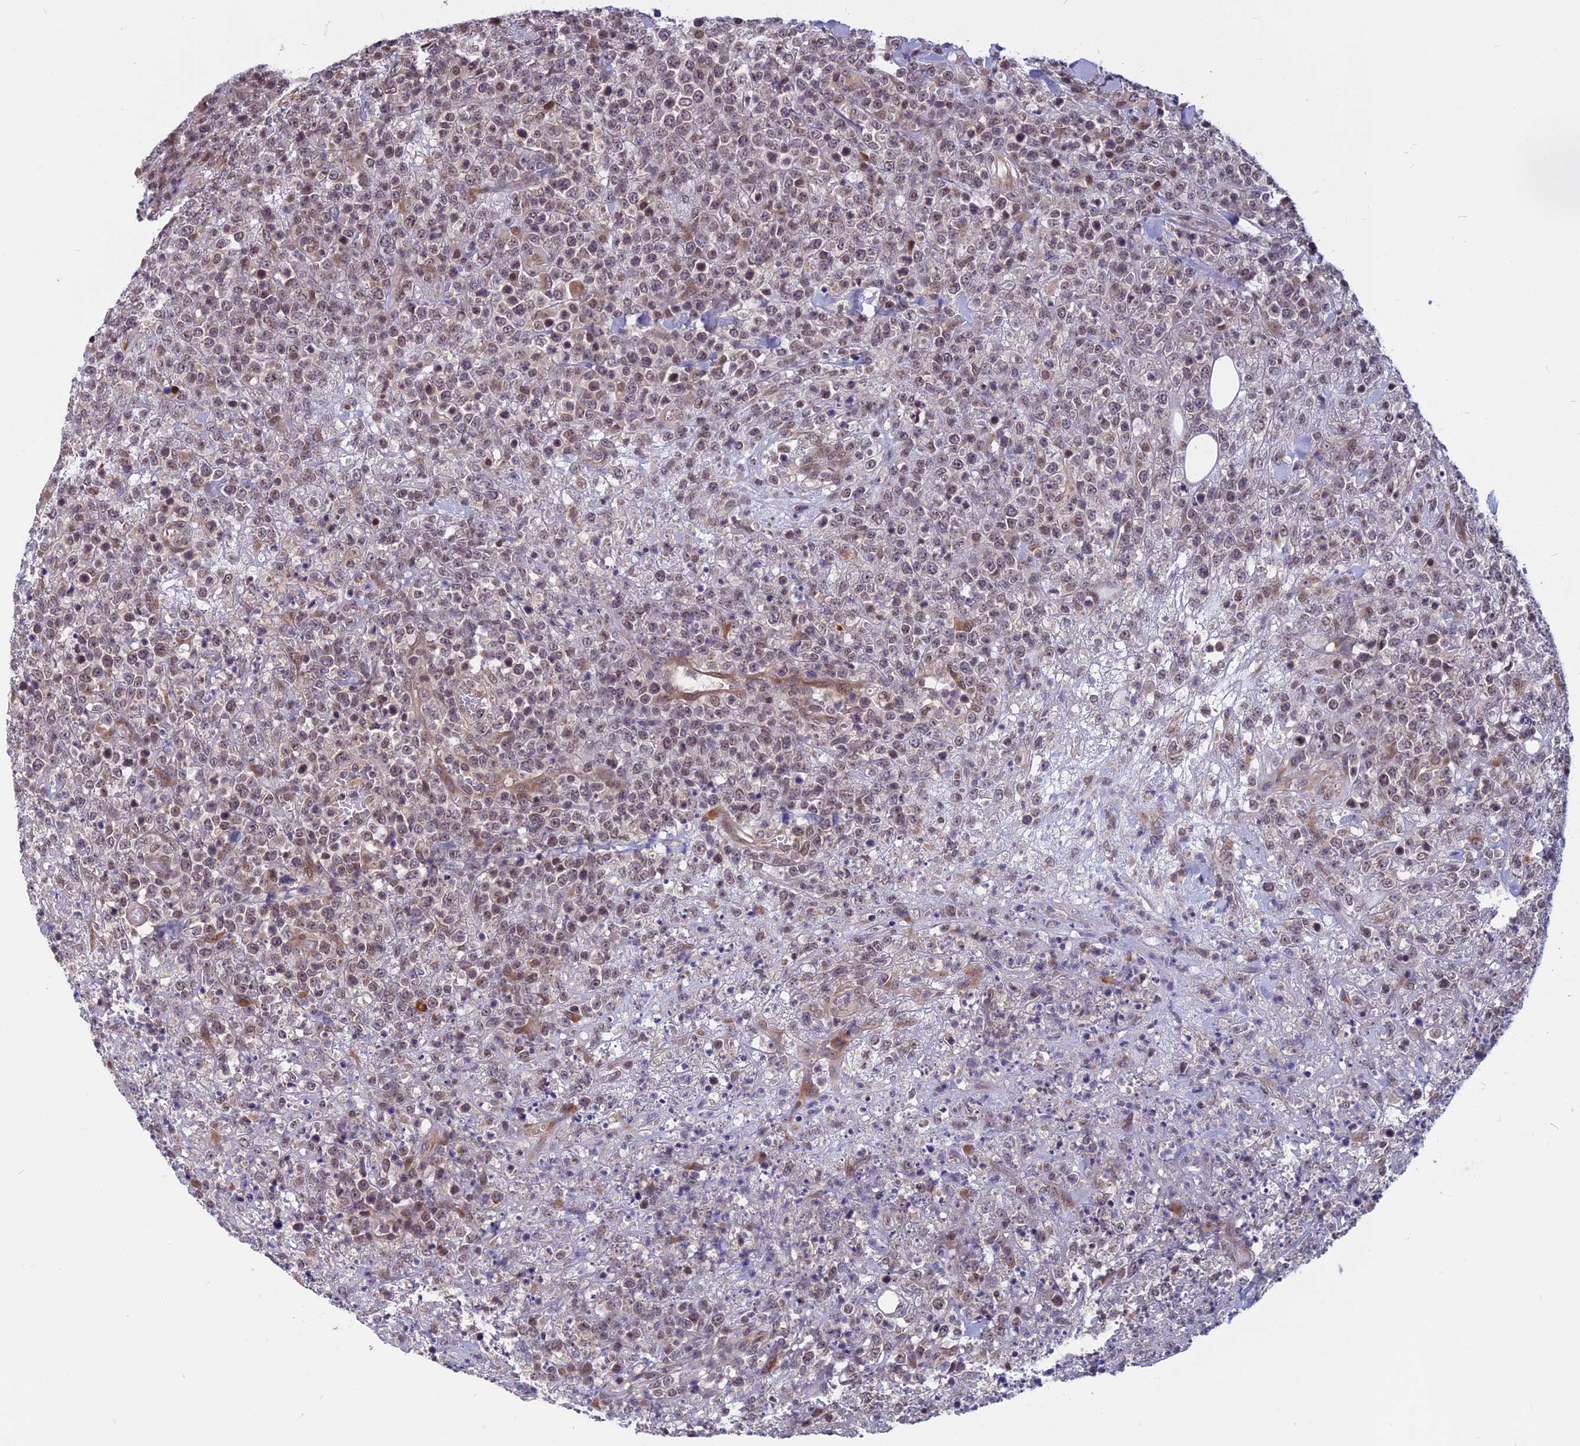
{"staining": {"intensity": "weak", "quantity": "<25%", "location": "nuclear"}, "tissue": "lymphoma", "cell_type": "Tumor cells", "image_type": "cancer", "snomed": [{"axis": "morphology", "description": "Malignant lymphoma, non-Hodgkin's type, High grade"}, {"axis": "topography", "description": "Colon"}], "caption": "Immunohistochemistry (IHC) image of human lymphoma stained for a protein (brown), which demonstrates no staining in tumor cells.", "gene": "CCDC113", "patient": {"sex": "female", "age": 53}}